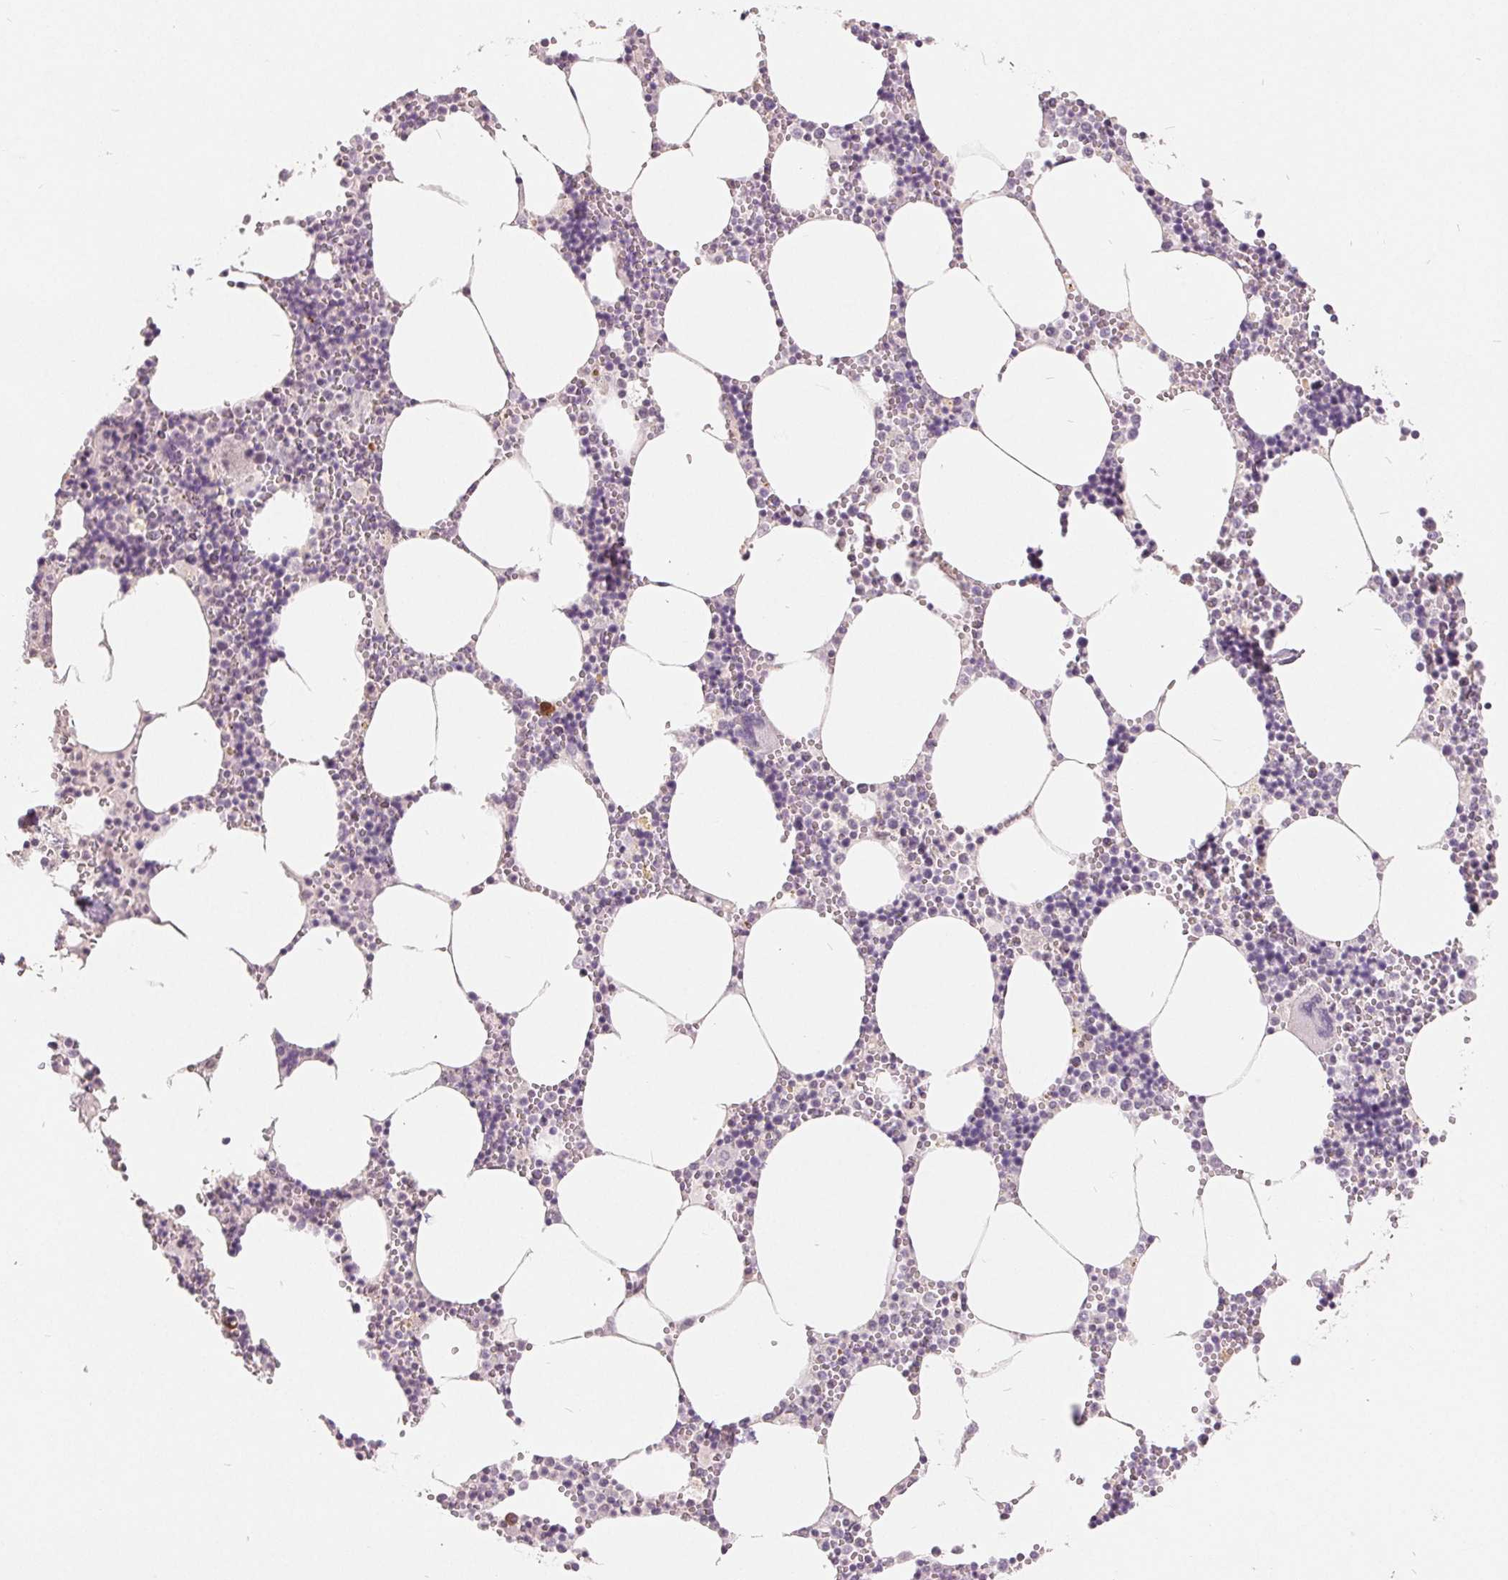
{"staining": {"intensity": "moderate", "quantity": "<25%", "location": "cytoplasmic/membranous,nuclear"}, "tissue": "bone marrow", "cell_type": "Hematopoietic cells", "image_type": "normal", "snomed": [{"axis": "morphology", "description": "Normal tissue, NOS"}, {"axis": "topography", "description": "Bone marrow"}], "caption": "An image of bone marrow stained for a protein shows moderate cytoplasmic/membranous,nuclear brown staining in hematopoietic cells. (DAB IHC with brightfield microscopy, high magnification).", "gene": "NRG2", "patient": {"sex": "male", "age": 54}}